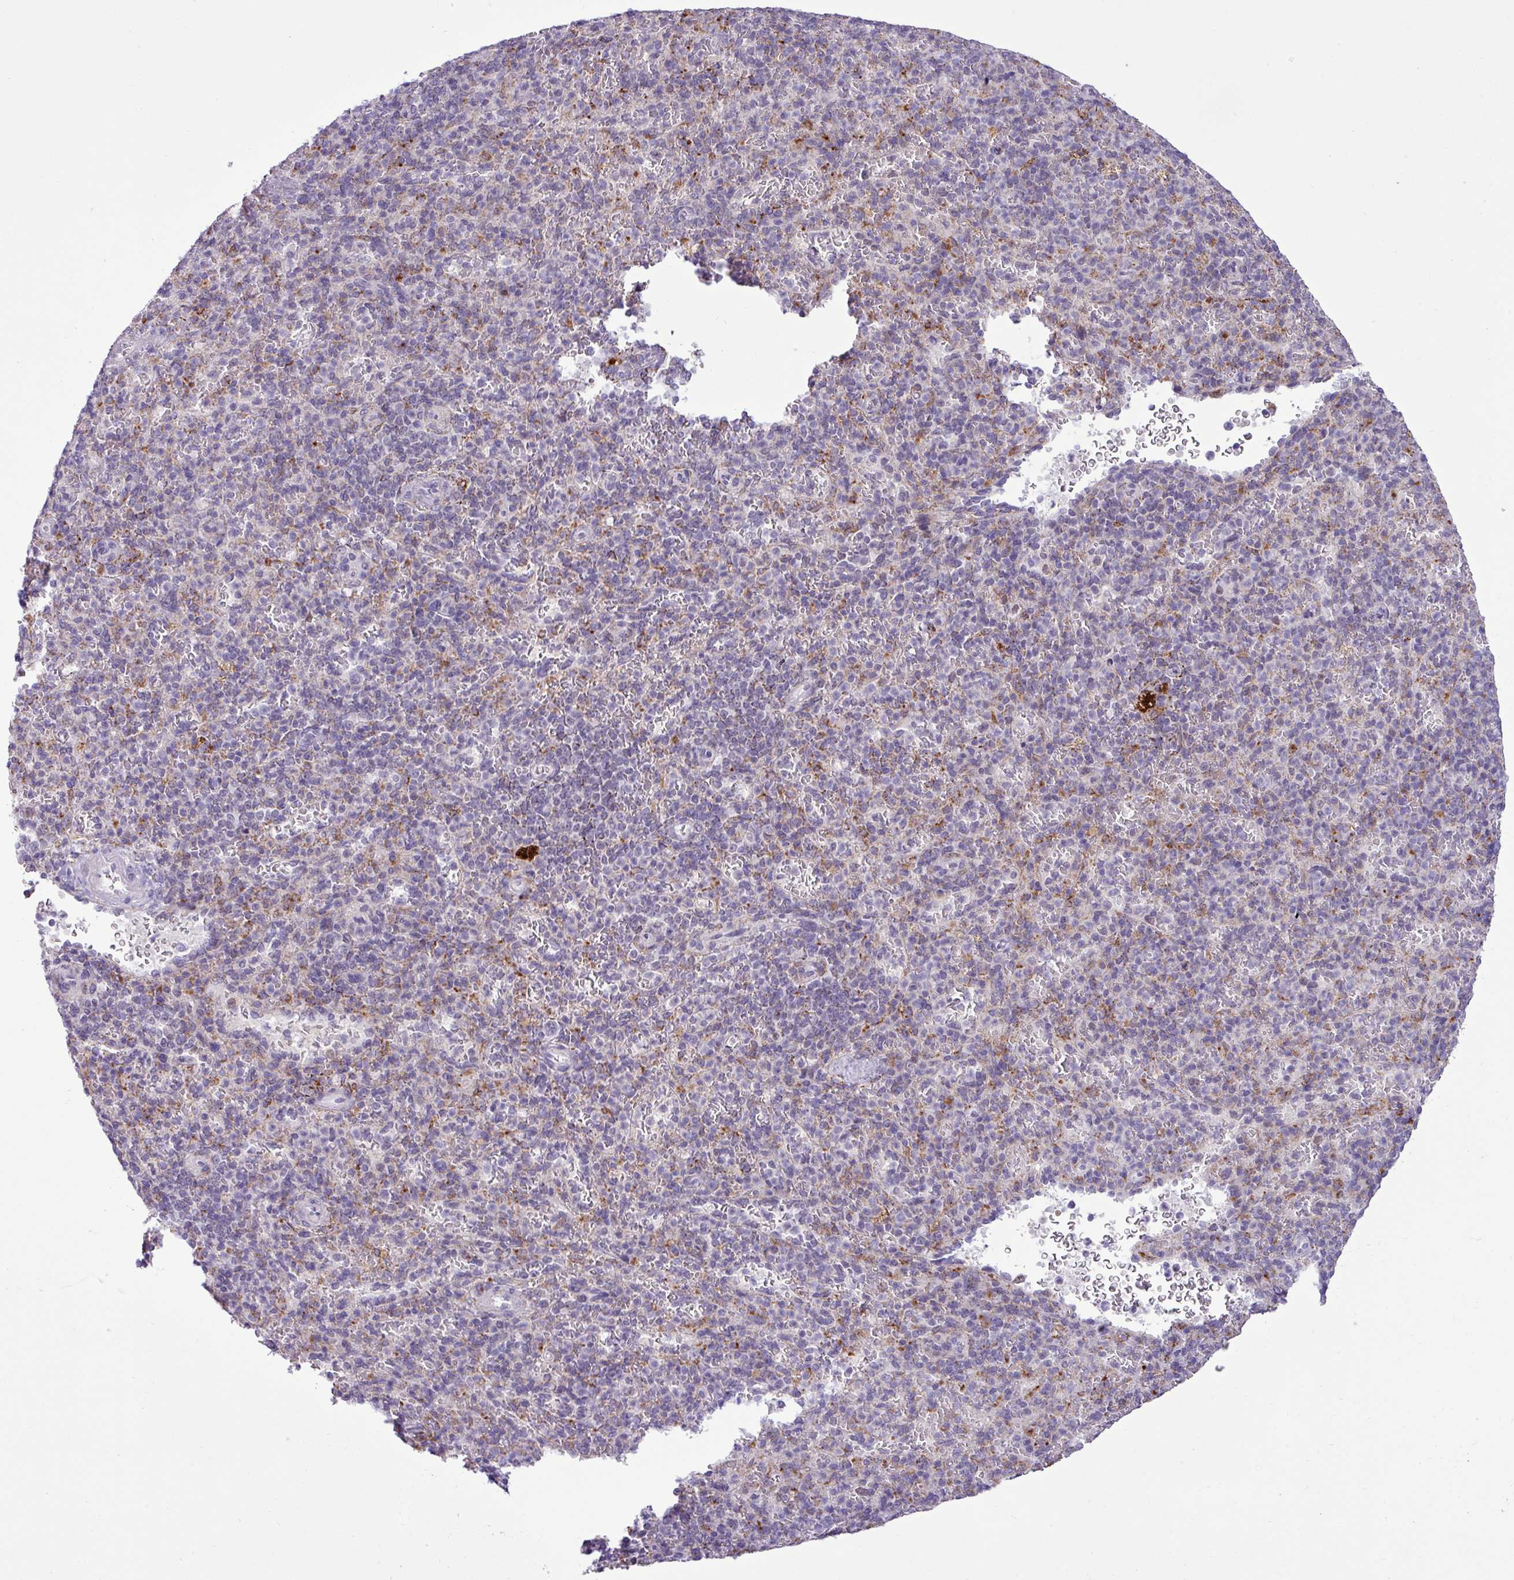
{"staining": {"intensity": "weak", "quantity": "<25%", "location": "cytoplasmic/membranous"}, "tissue": "spleen", "cell_type": "Cells in red pulp", "image_type": "normal", "snomed": [{"axis": "morphology", "description": "Normal tissue, NOS"}, {"axis": "topography", "description": "Spleen"}], "caption": "This is an immunohistochemistry photomicrograph of unremarkable spleen. There is no staining in cells in red pulp.", "gene": "SGPP1", "patient": {"sex": "female", "age": 74}}